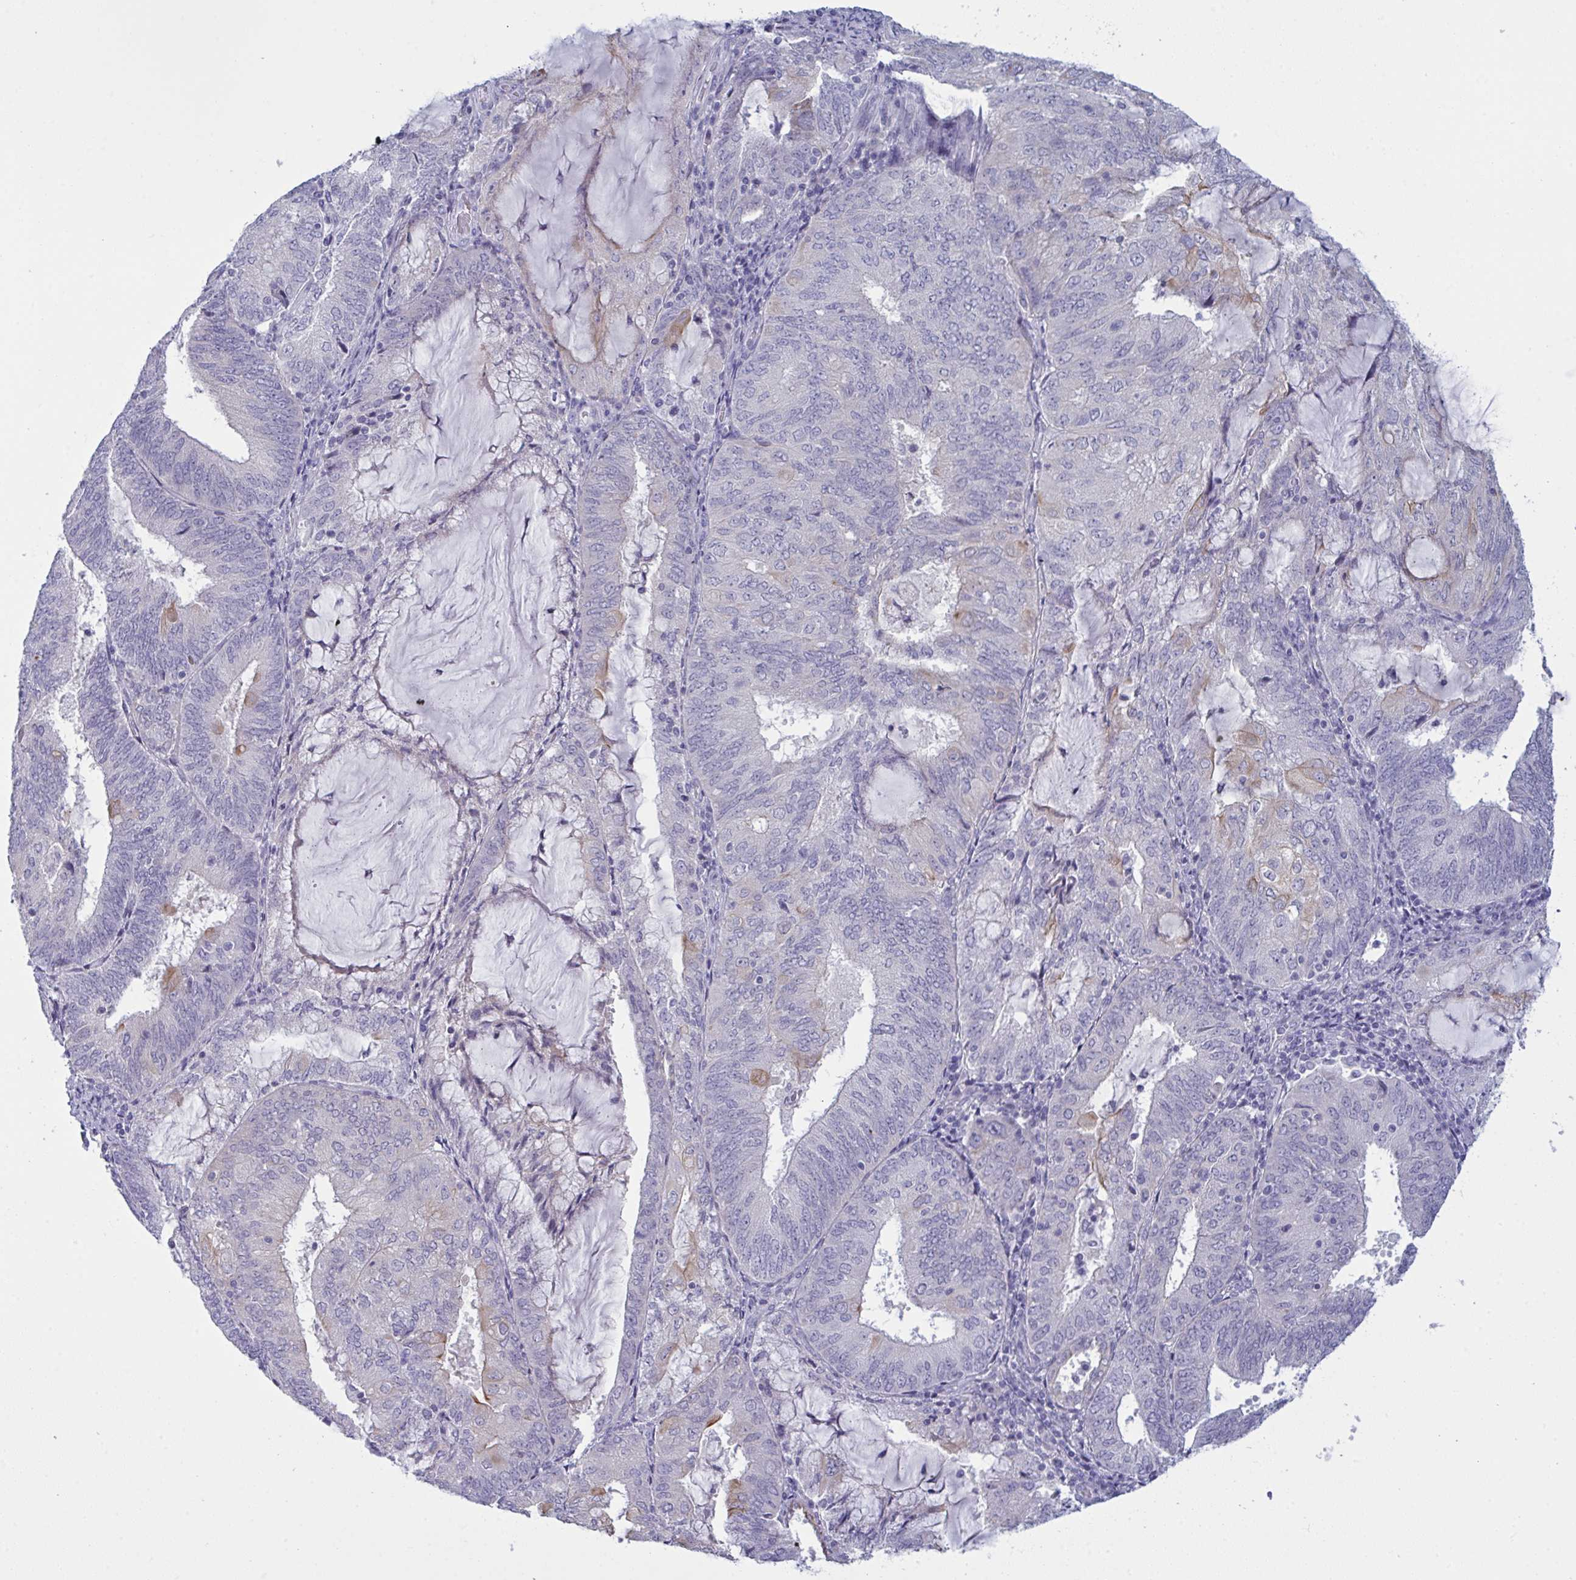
{"staining": {"intensity": "moderate", "quantity": "<25%", "location": "cytoplasmic/membranous"}, "tissue": "endometrial cancer", "cell_type": "Tumor cells", "image_type": "cancer", "snomed": [{"axis": "morphology", "description": "Adenocarcinoma, NOS"}, {"axis": "topography", "description": "Endometrium"}], "caption": "Human endometrial cancer stained for a protein (brown) demonstrates moderate cytoplasmic/membranous positive expression in about <25% of tumor cells.", "gene": "TENT5D", "patient": {"sex": "female", "age": 81}}